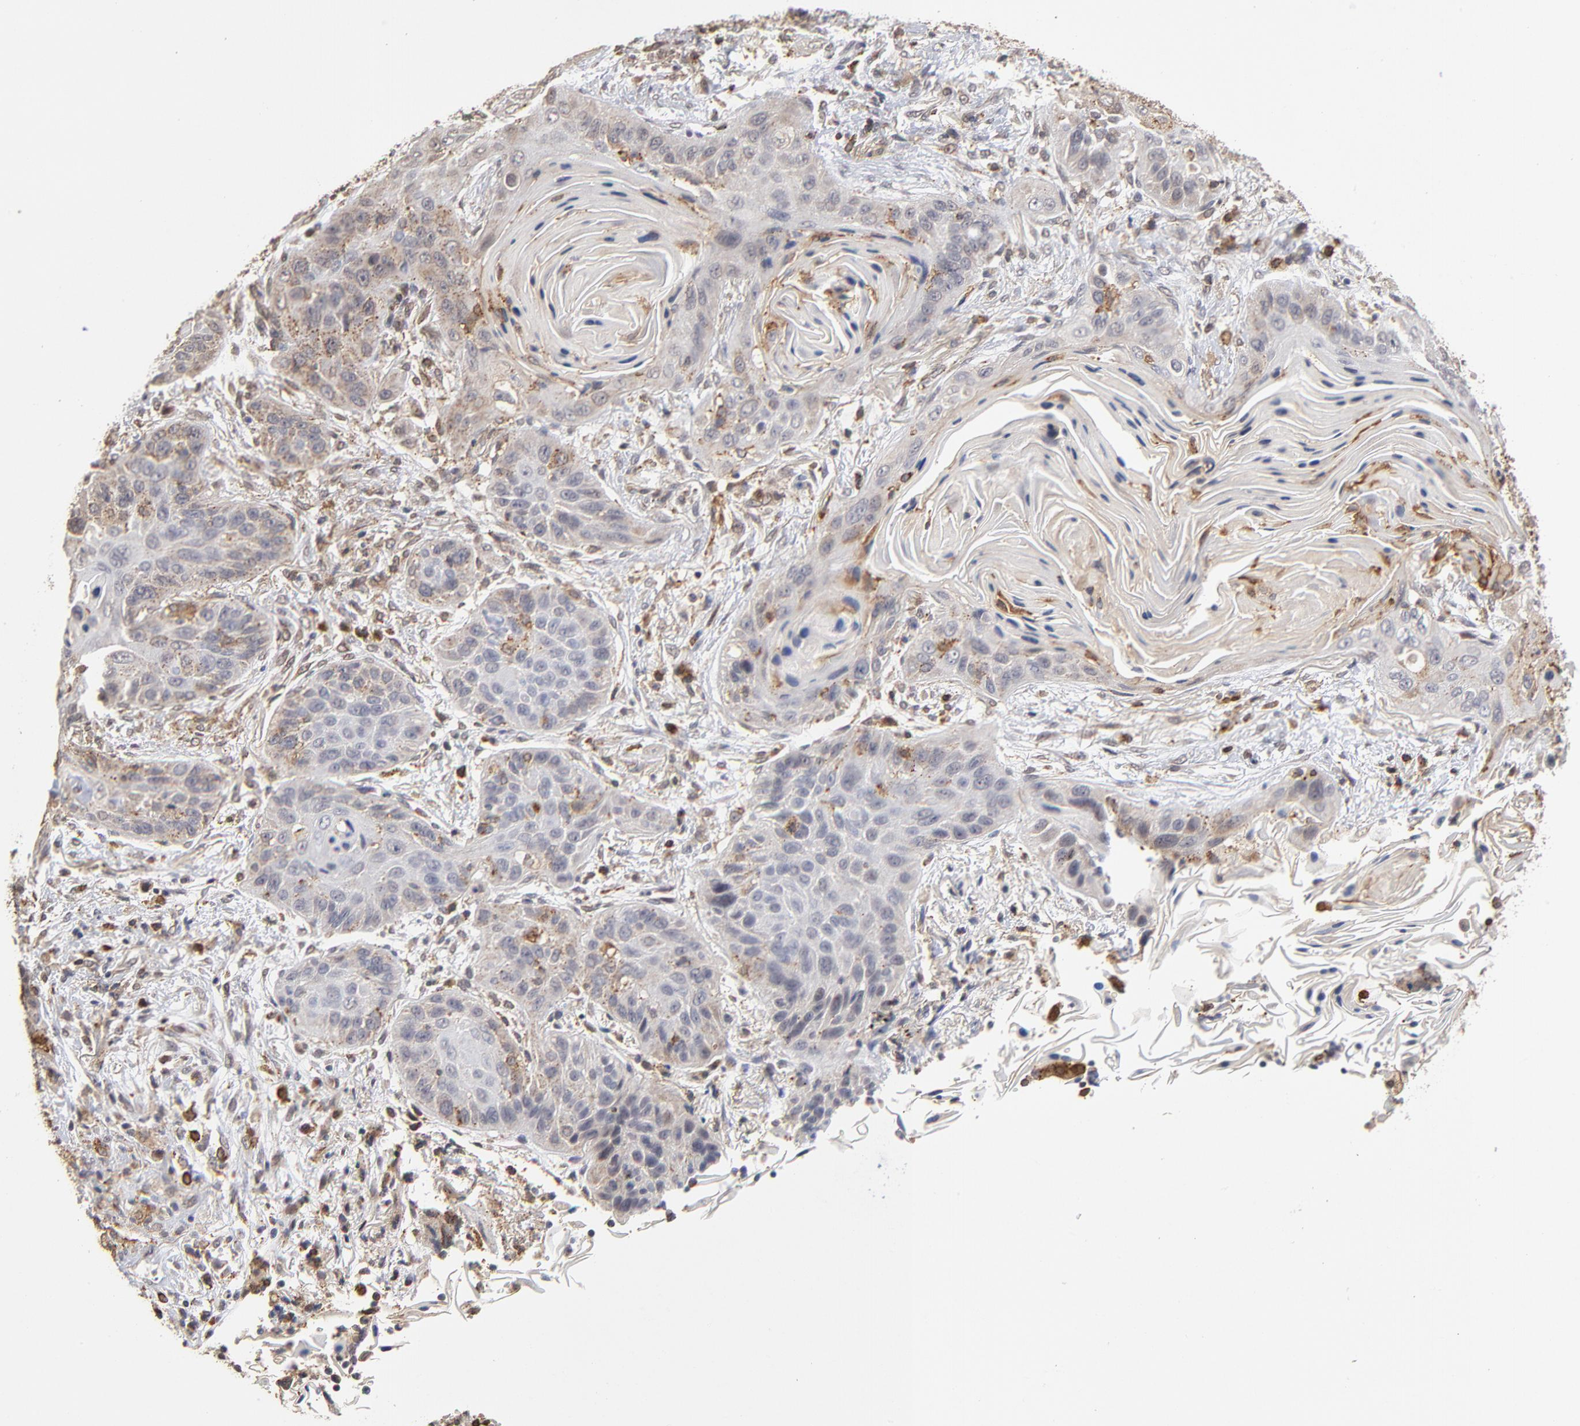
{"staining": {"intensity": "weak", "quantity": "<25%", "location": "cytoplasmic/membranous"}, "tissue": "lung cancer", "cell_type": "Tumor cells", "image_type": "cancer", "snomed": [{"axis": "morphology", "description": "Squamous cell carcinoma, NOS"}, {"axis": "topography", "description": "Lung"}], "caption": "The photomicrograph reveals no significant staining in tumor cells of lung squamous cell carcinoma. (Brightfield microscopy of DAB immunohistochemistry (IHC) at high magnification).", "gene": "ASB8", "patient": {"sex": "female", "age": 67}}